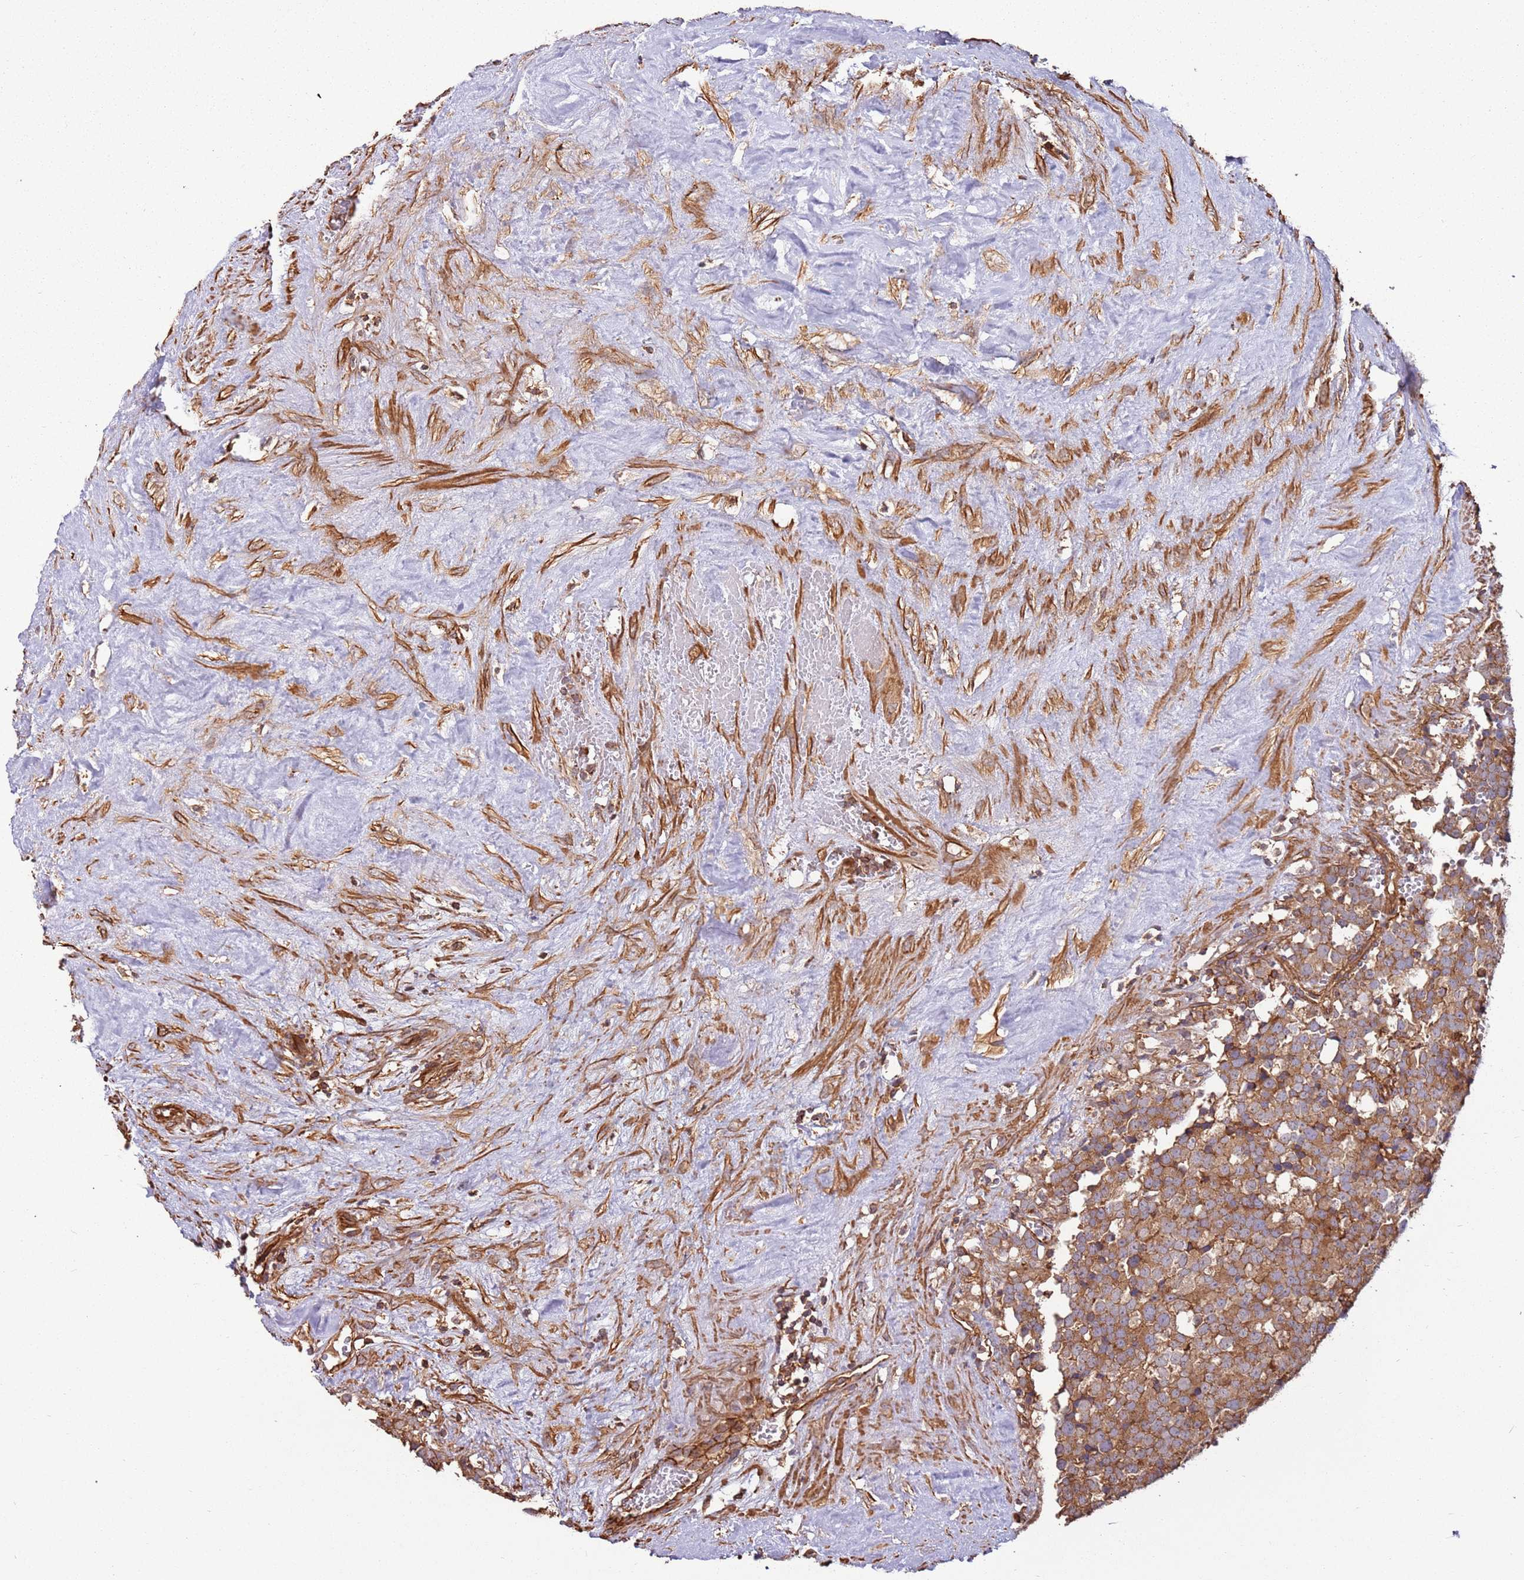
{"staining": {"intensity": "moderate", "quantity": ">75%", "location": "cytoplasmic/membranous"}, "tissue": "testis cancer", "cell_type": "Tumor cells", "image_type": "cancer", "snomed": [{"axis": "morphology", "description": "Seminoma, NOS"}, {"axis": "topography", "description": "Testis"}], "caption": "Immunohistochemical staining of human testis cancer (seminoma) demonstrates moderate cytoplasmic/membranous protein staining in approximately >75% of tumor cells. The staining was performed using DAB to visualize the protein expression in brown, while the nuclei were stained in blue with hematoxylin (Magnification: 20x).", "gene": "ACVR2A", "patient": {"sex": "male", "age": 71}}